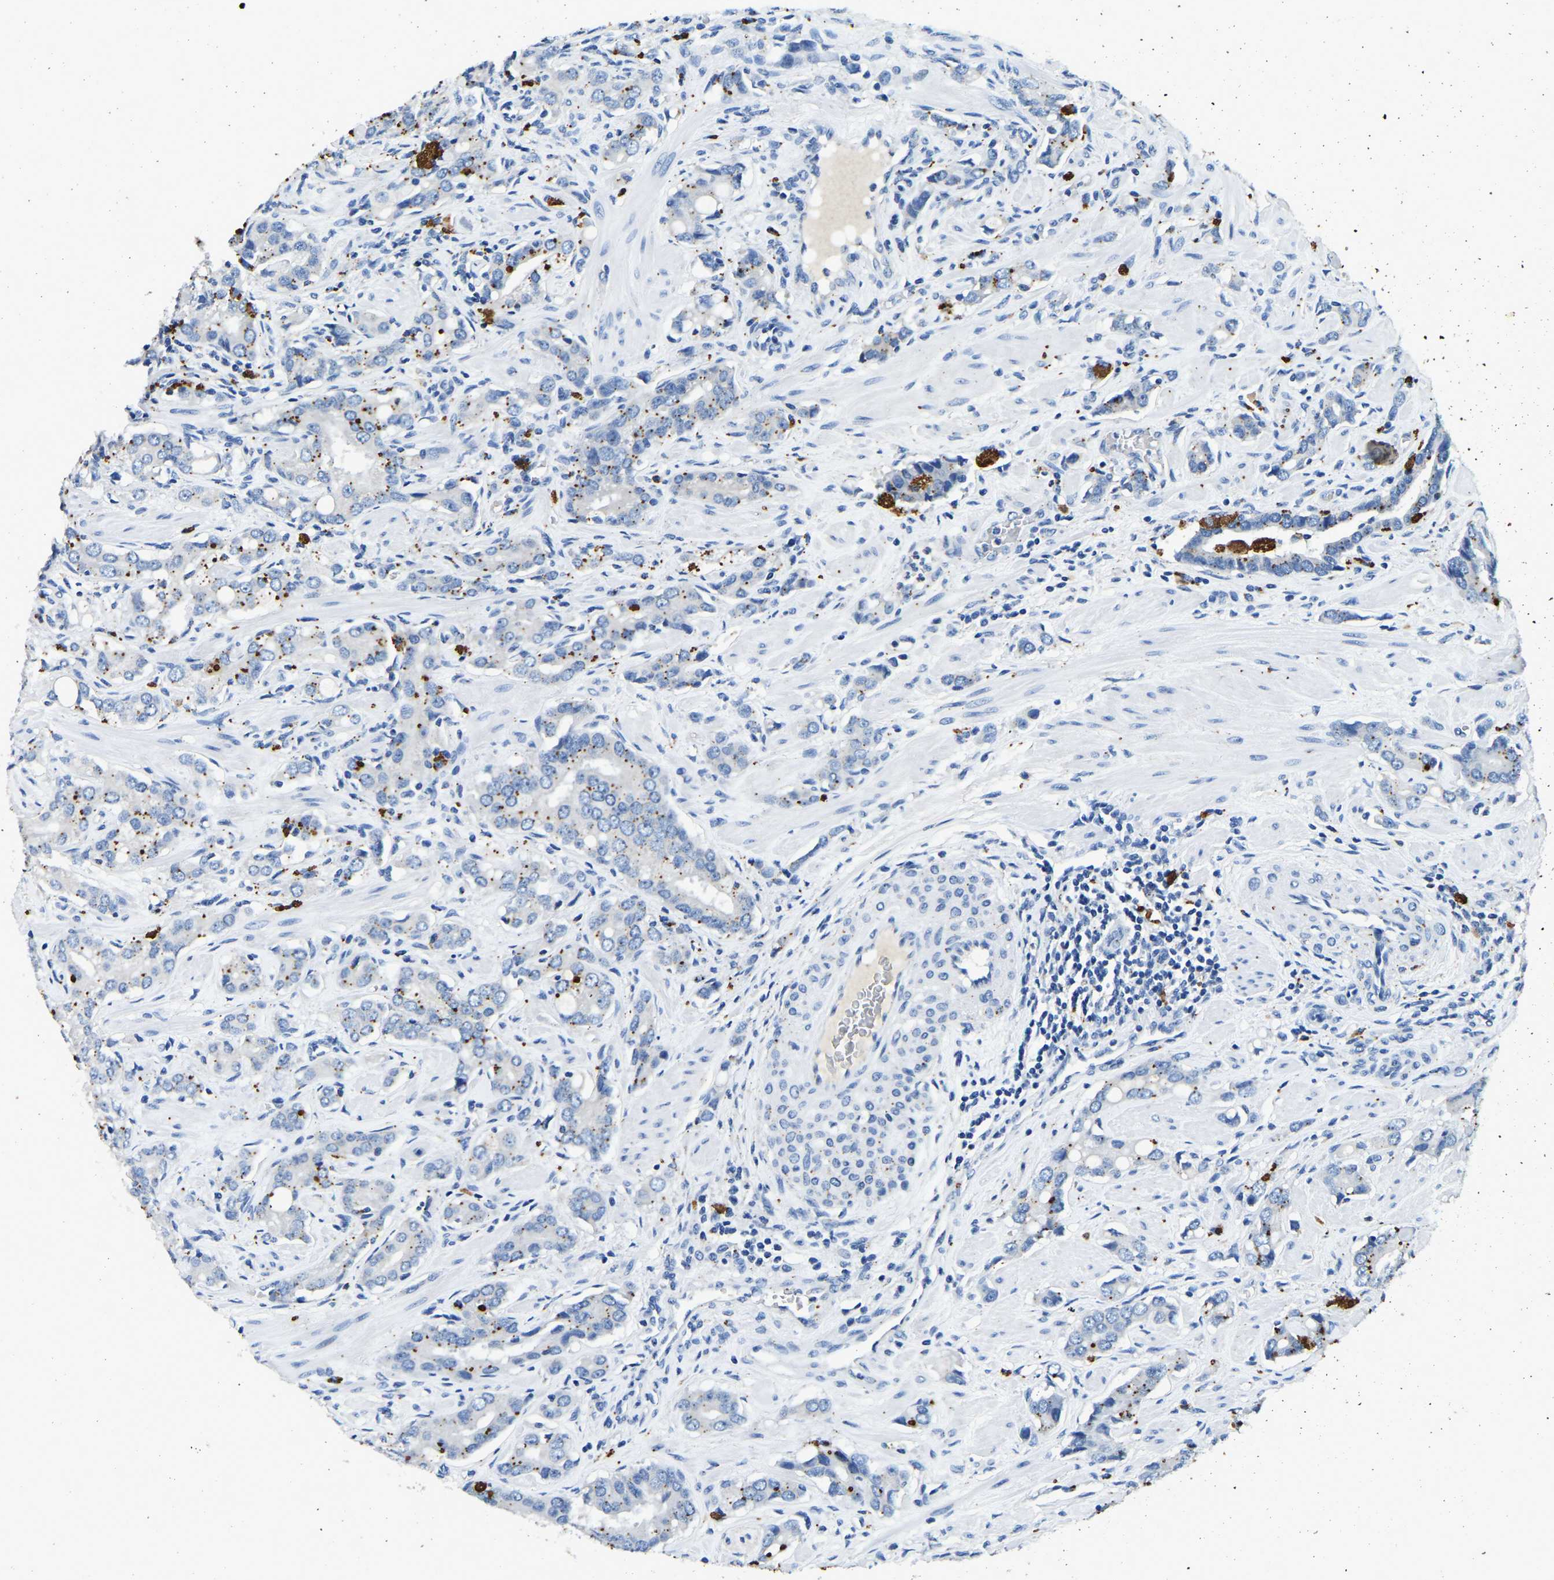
{"staining": {"intensity": "negative", "quantity": "none", "location": "none"}, "tissue": "prostate cancer", "cell_type": "Tumor cells", "image_type": "cancer", "snomed": [{"axis": "morphology", "description": "Adenocarcinoma, High grade"}, {"axis": "topography", "description": "Prostate"}], "caption": "High magnification brightfield microscopy of prostate high-grade adenocarcinoma stained with DAB (brown) and counterstained with hematoxylin (blue): tumor cells show no significant expression.", "gene": "UBN2", "patient": {"sex": "male", "age": 52}}